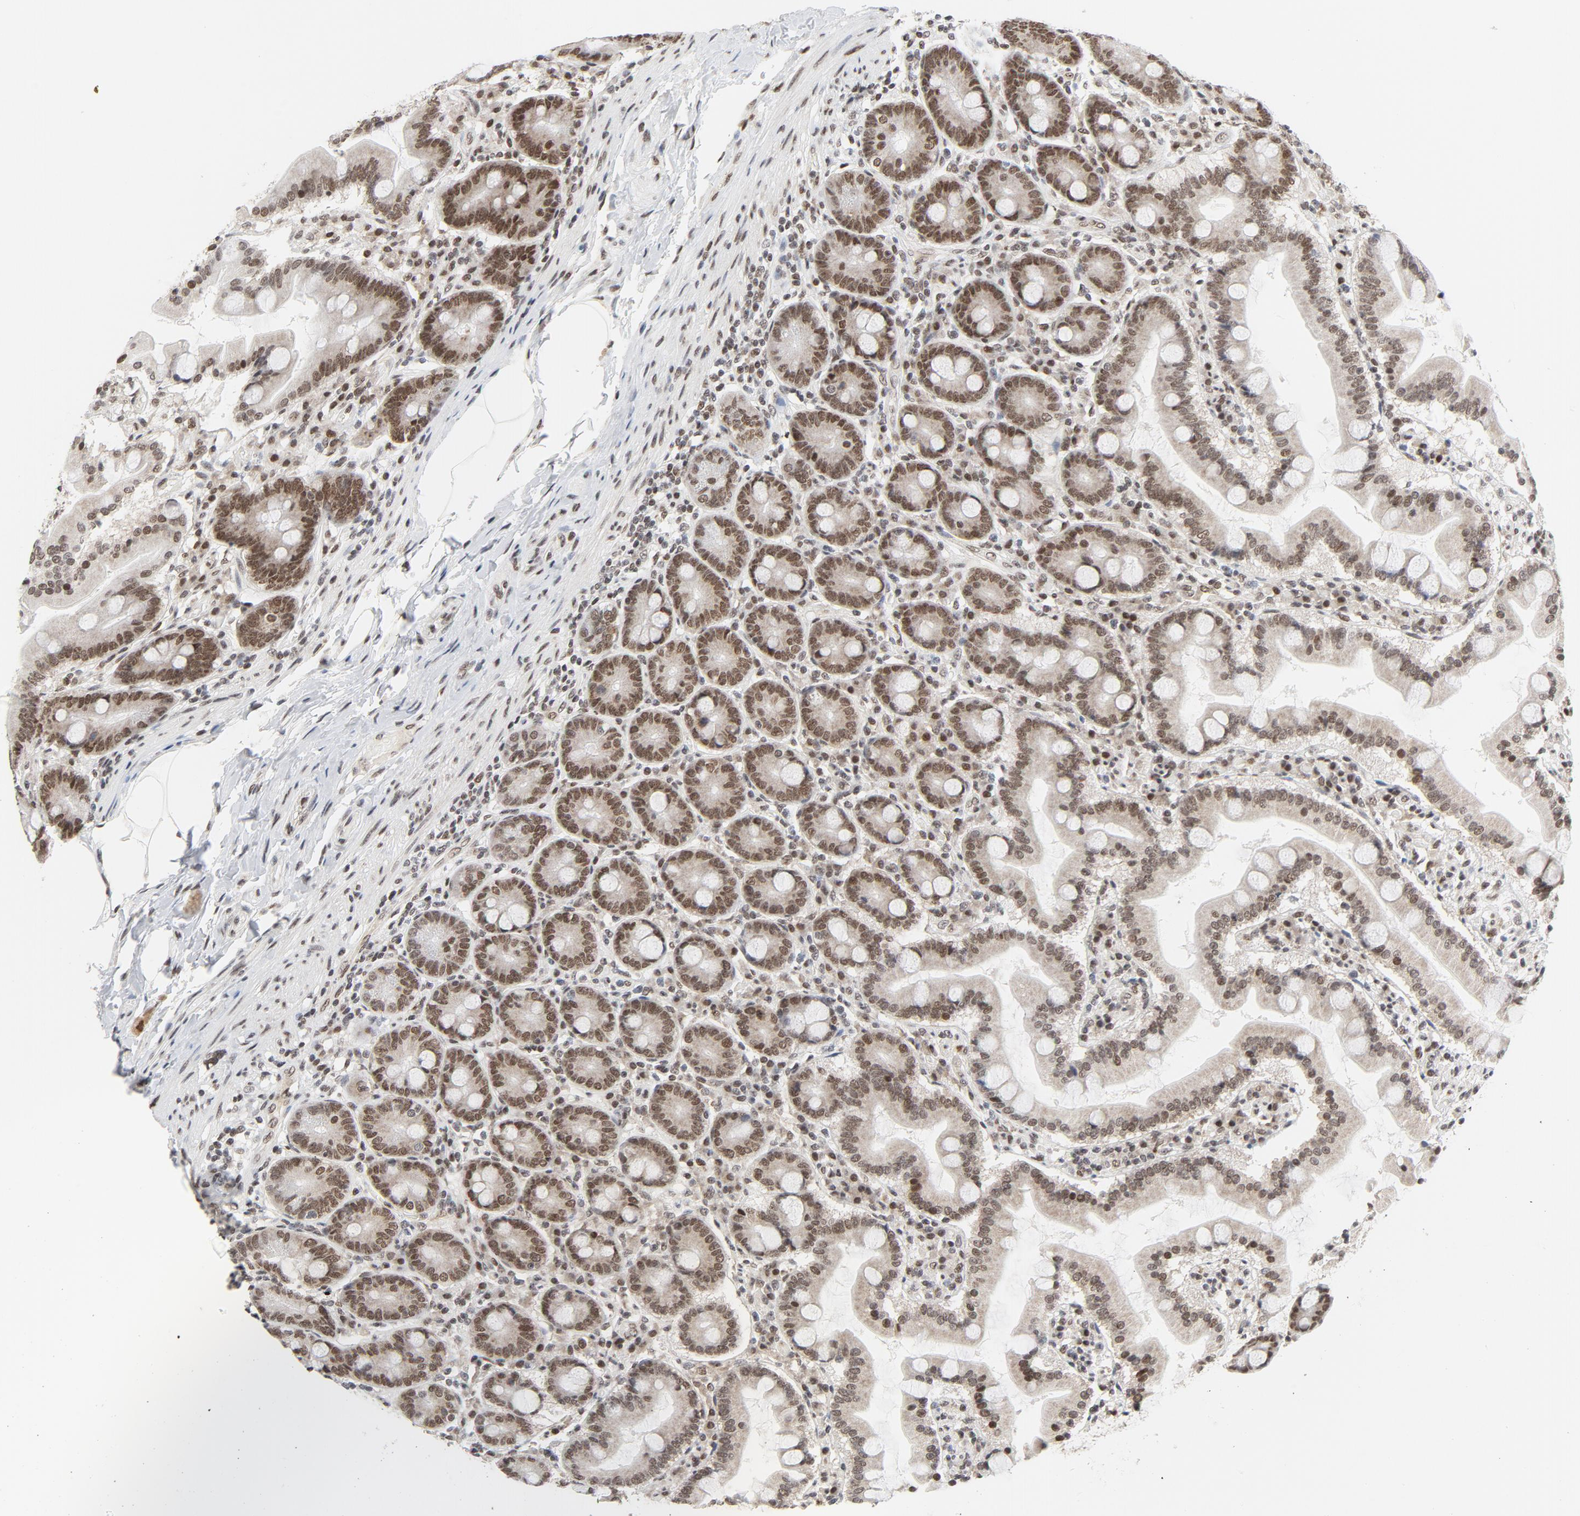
{"staining": {"intensity": "strong", "quantity": ">75%", "location": "nuclear"}, "tissue": "duodenum", "cell_type": "Glandular cells", "image_type": "normal", "snomed": [{"axis": "morphology", "description": "Normal tissue, NOS"}, {"axis": "topography", "description": "Duodenum"}], "caption": "Protein staining of normal duodenum displays strong nuclear expression in approximately >75% of glandular cells. (Stains: DAB (3,3'-diaminobenzidine) in brown, nuclei in blue, Microscopy: brightfield microscopy at high magnification).", "gene": "ERCC1", "patient": {"sex": "female", "age": 64}}